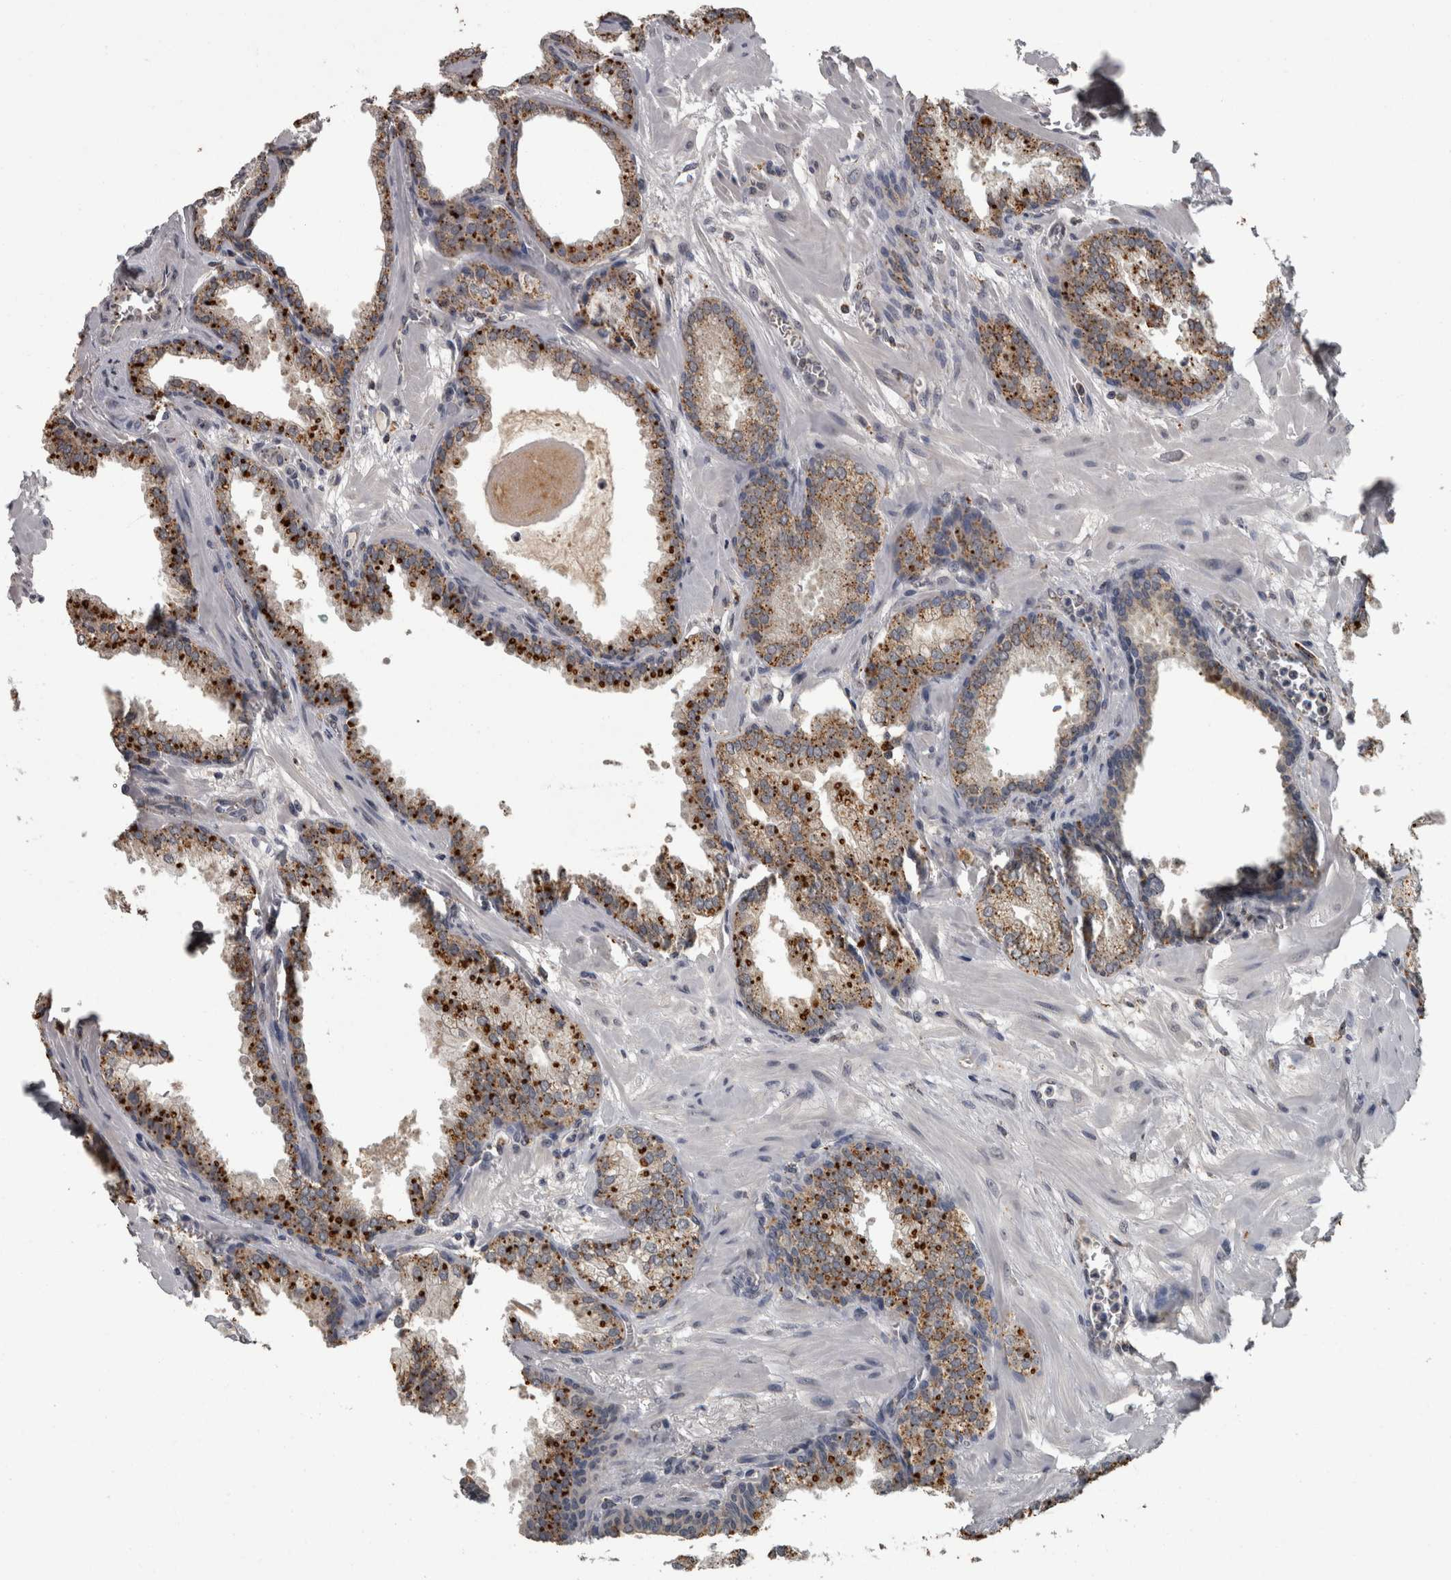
{"staining": {"intensity": "moderate", "quantity": ">75%", "location": "cytoplasmic/membranous"}, "tissue": "prostate cancer", "cell_type": "Tumor cells", "image_type": "cancer", "snomed": [{"axis": "morphology", "description": "Adenocarcinoma, Low grade"}, {"axis": "topography", "description": "Prostate"}], "caption": "High-magnification brightfield microscopy of prostate cancer (low-grade adenocarcinoma) stained with DAB (3,3'-diaminobenzidine) (brown) and counterstained with hematoxylin (blue). tumor cells exhibit moderate cytoplasmic/membranous staining is identified in about>75% of cells.", "gene": "NAAA", "patient": {"sex": "male", "age": 59}}